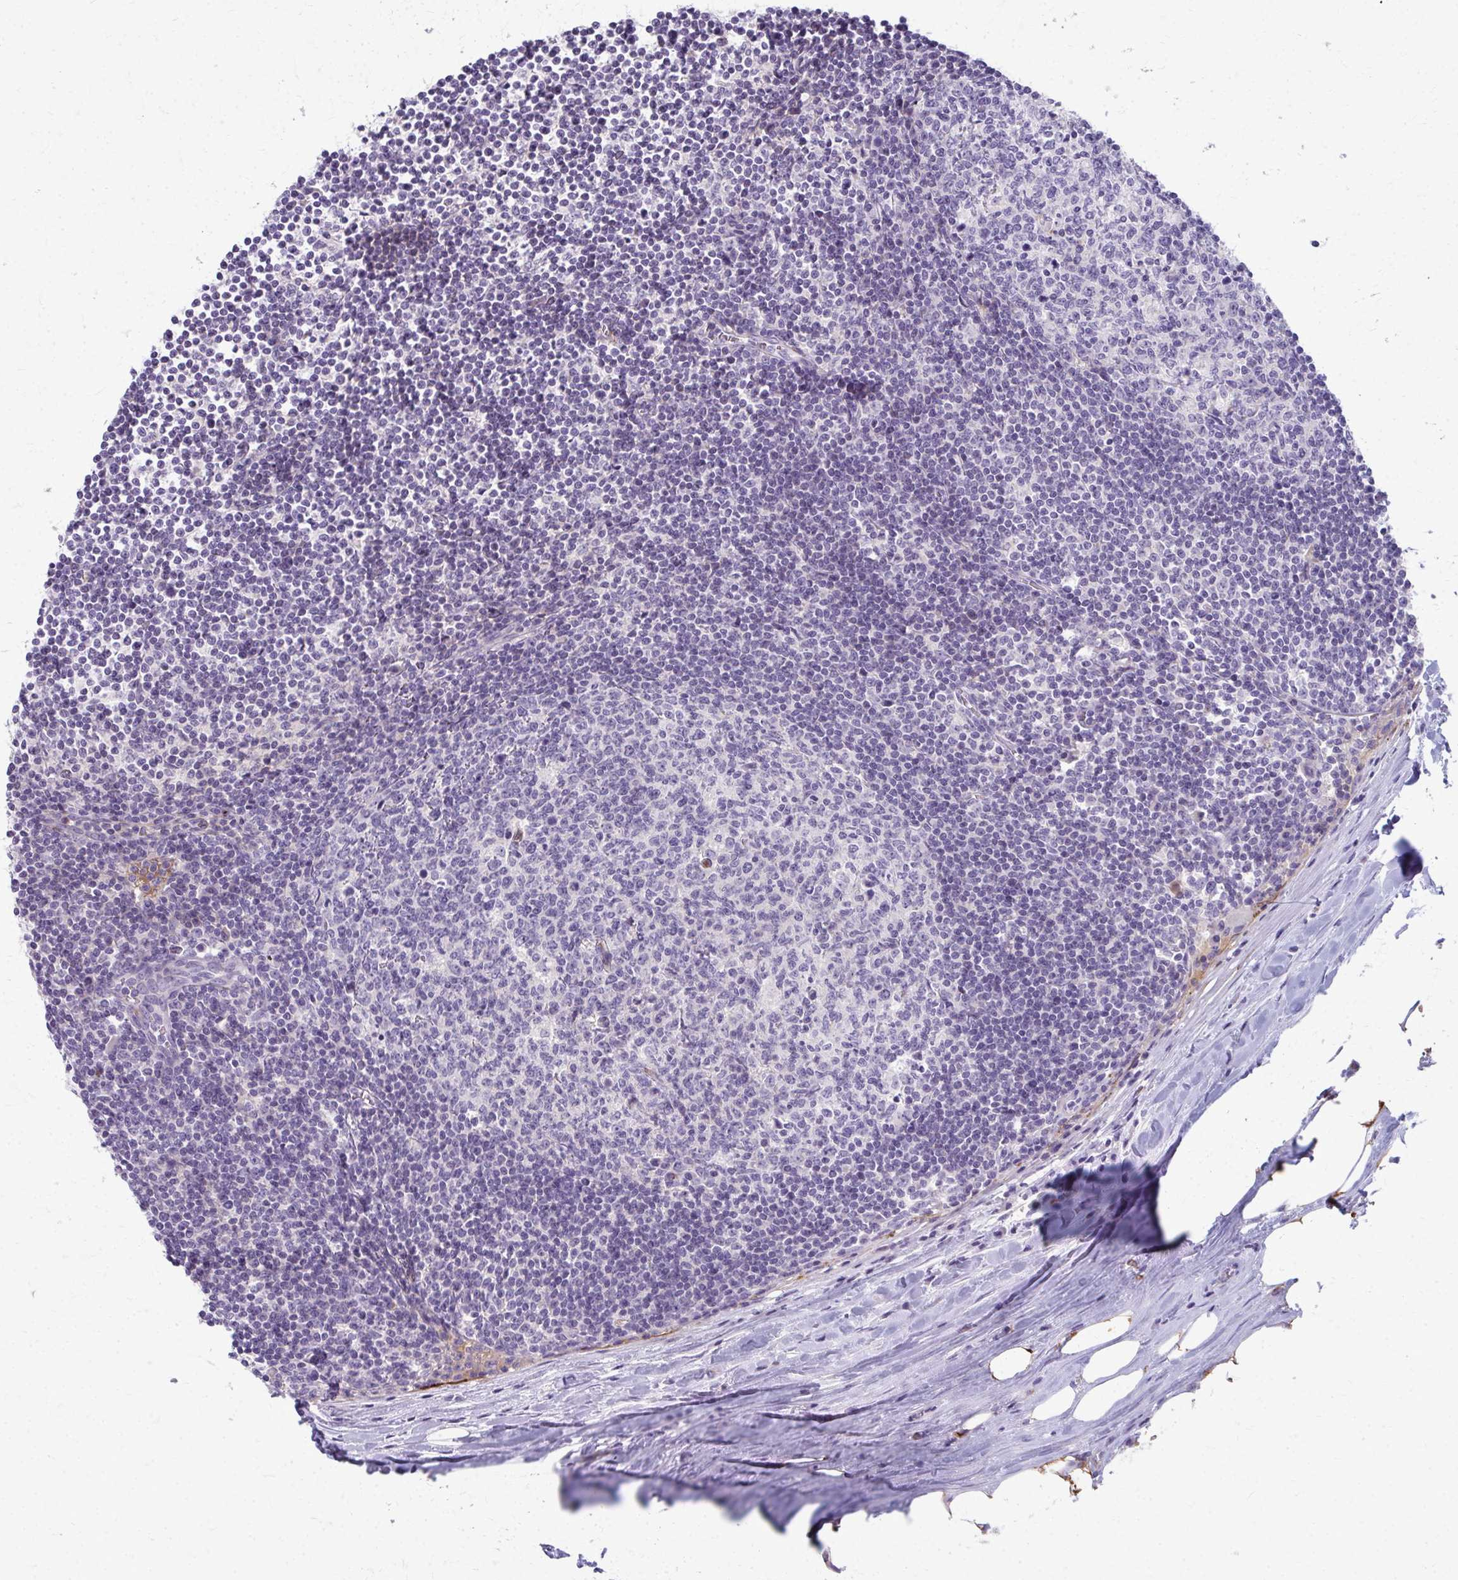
{"staining": {"intensity": "negative", "quantity": "none", "location": "none"}, "tissue": "lymph node", "cell_type": "Germinal center cells", "image_type": "normal", "snomed": [{"axis": "morphology", "description": "Normal tissue, NOS"}, {"axis": "topography", "description": "Lymph node"}], "caption": "The IHC photomicrograph has no significant expression in germinal center cells of lymph node. (DAB (3,3'-diaminobenzidine) immunohistochemistry (IHC), high magnification).", "gene": "ADIPOQ", "patient": {"sex": "male", "age": 67}}